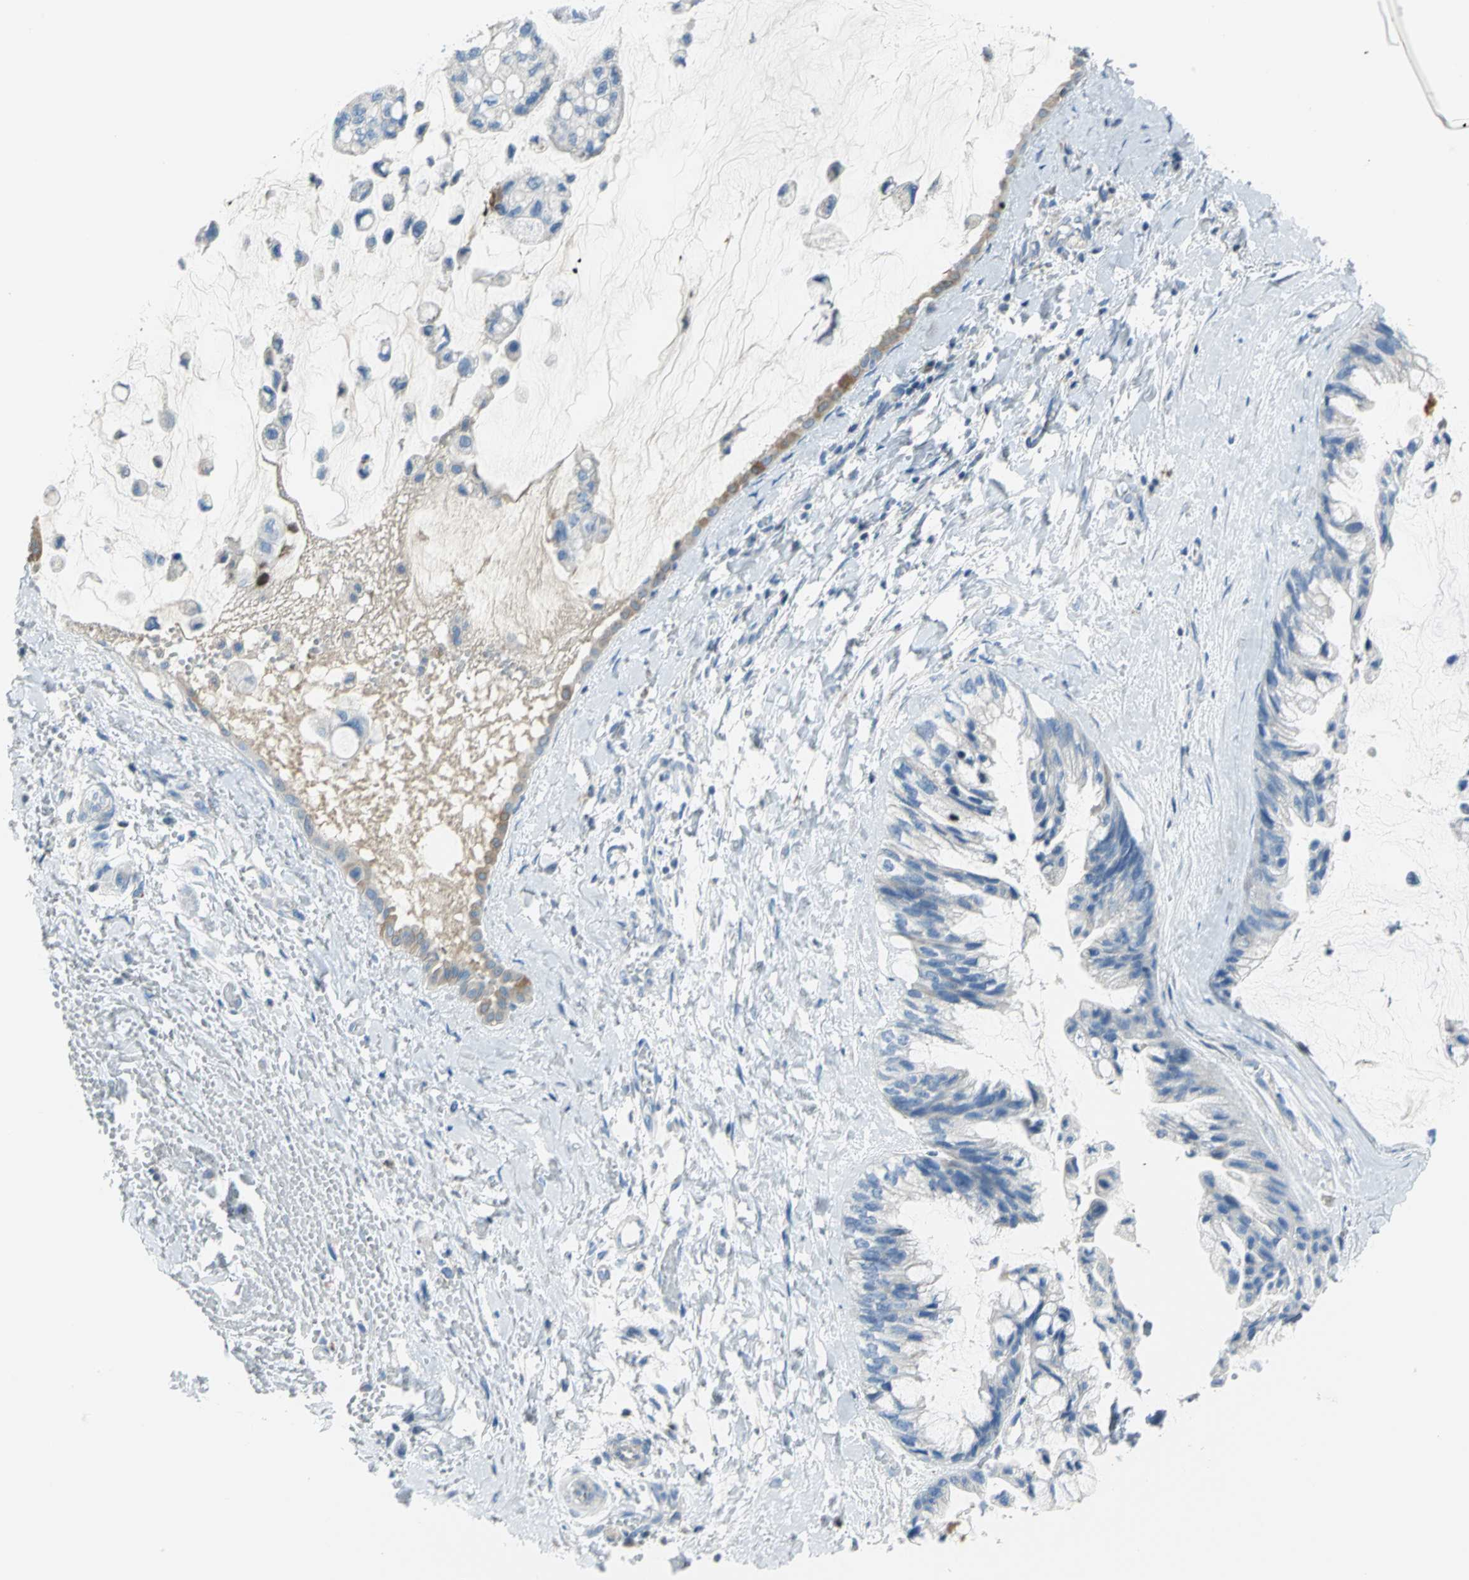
{"staining": {"intensity": "negative", "quantity": "none", "location": "none"}, "tissue": "ovarian cancer", "cell_type": "Tumor cells", "image_type": "cancer", "snomed": [{"axis": "morphology", "description": "Cystadenocarcinoma, mucinous, NOS"}, {"axis": "topography", "description": "Ovary"}], "caption": "Image shows no significant protein expression in tumor cells of mucinous cystadenocarcinoma (ovarian).", "gene": "ALOX15", "patient": {"sex": "female", "age": 39}}